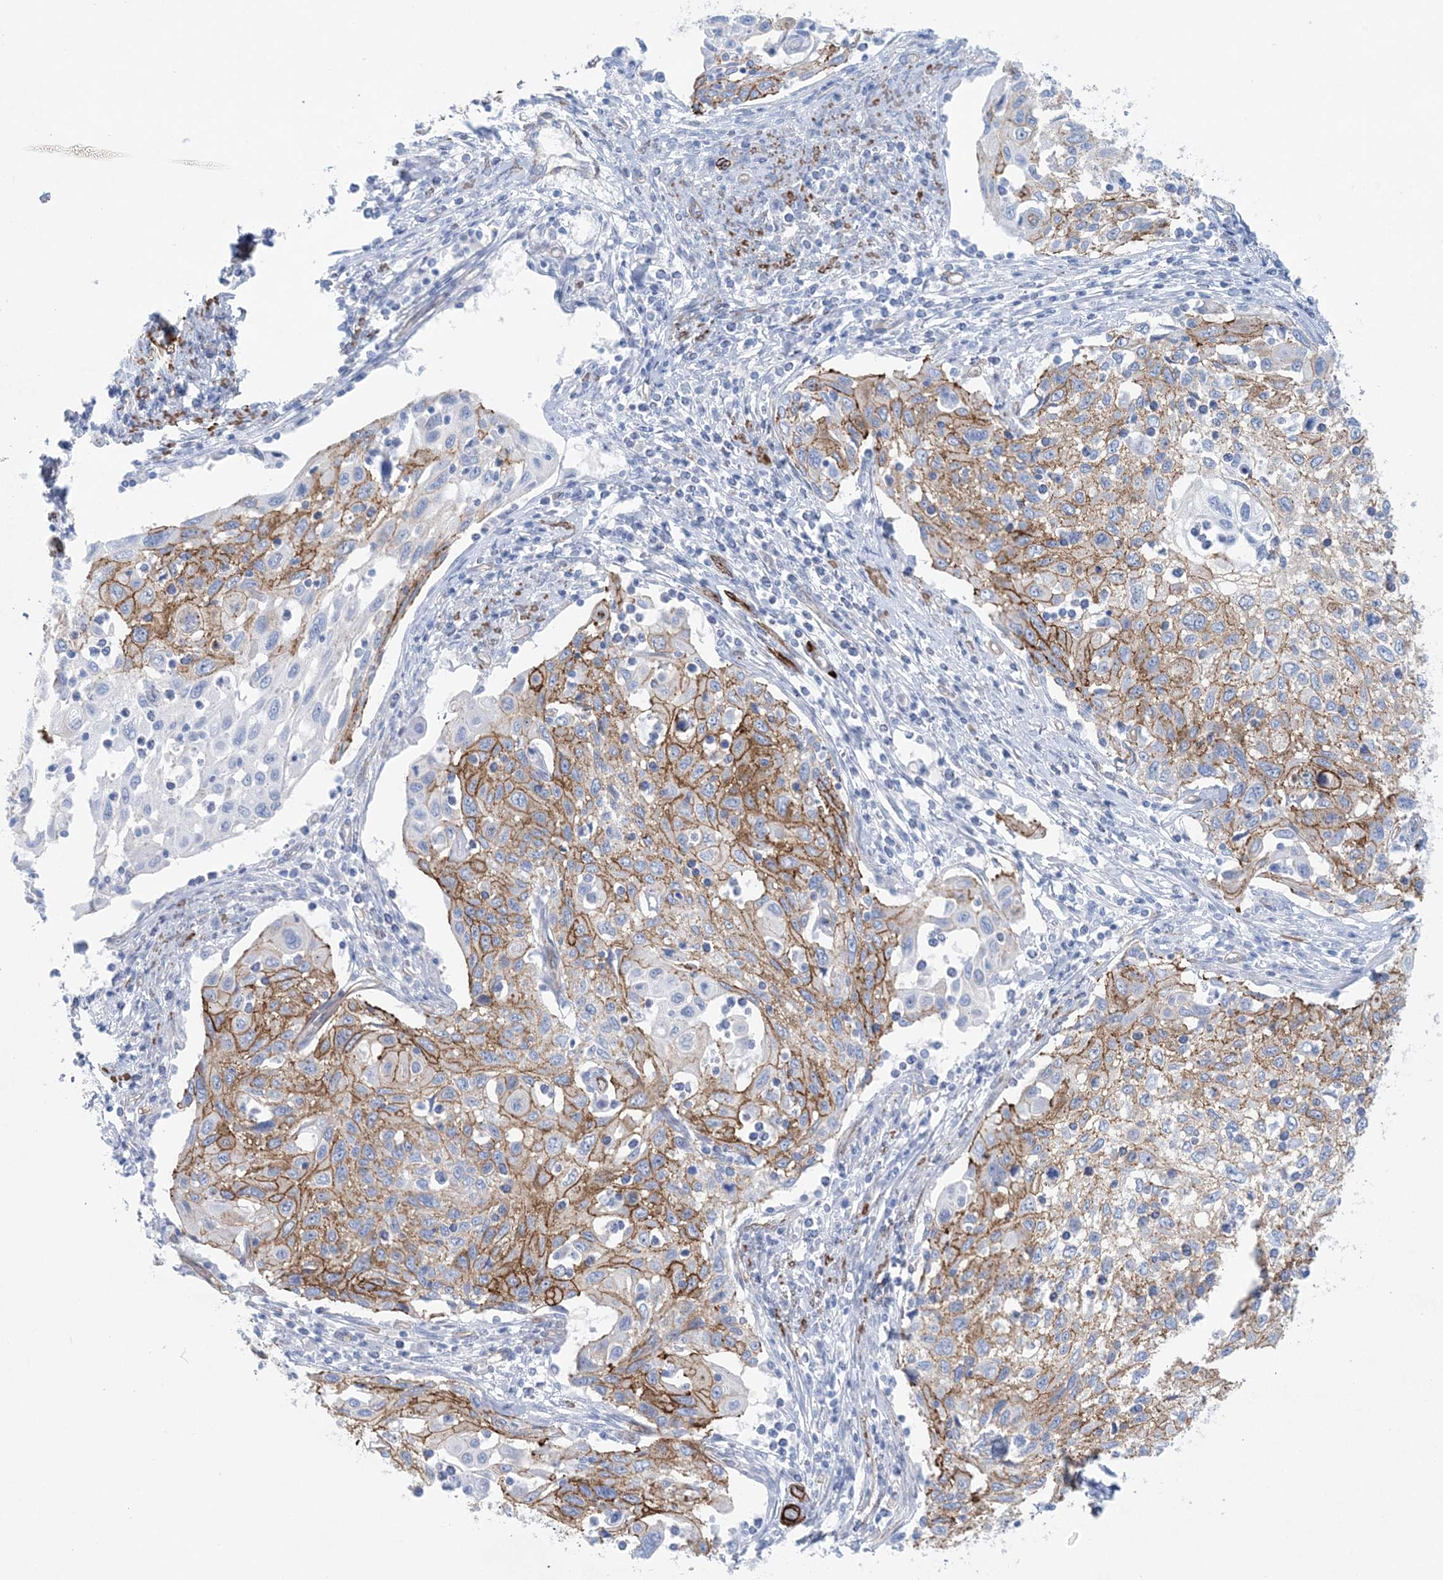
{"staining": {"intensity": "moderate", "quantity": ">75%", "location": "cytoplasmic/membranous"}, "tissue": "cervical cancer", "cell_type": "Tumor cells", "image_type": "cancer", "snomed": [{"axis": "morphology", "description": "Squamous cell carcinoma, NOS"}, {"axis": "topography", "description": "Cervix"}], "caption": "The micrograph reveals staining of cervical cancer, revealing moderate cytoplasmic/membranous protein staining (brown color) within tumor cells.", "gene": "SHANK1", "patient": {"sex": "female", "age": 70}}